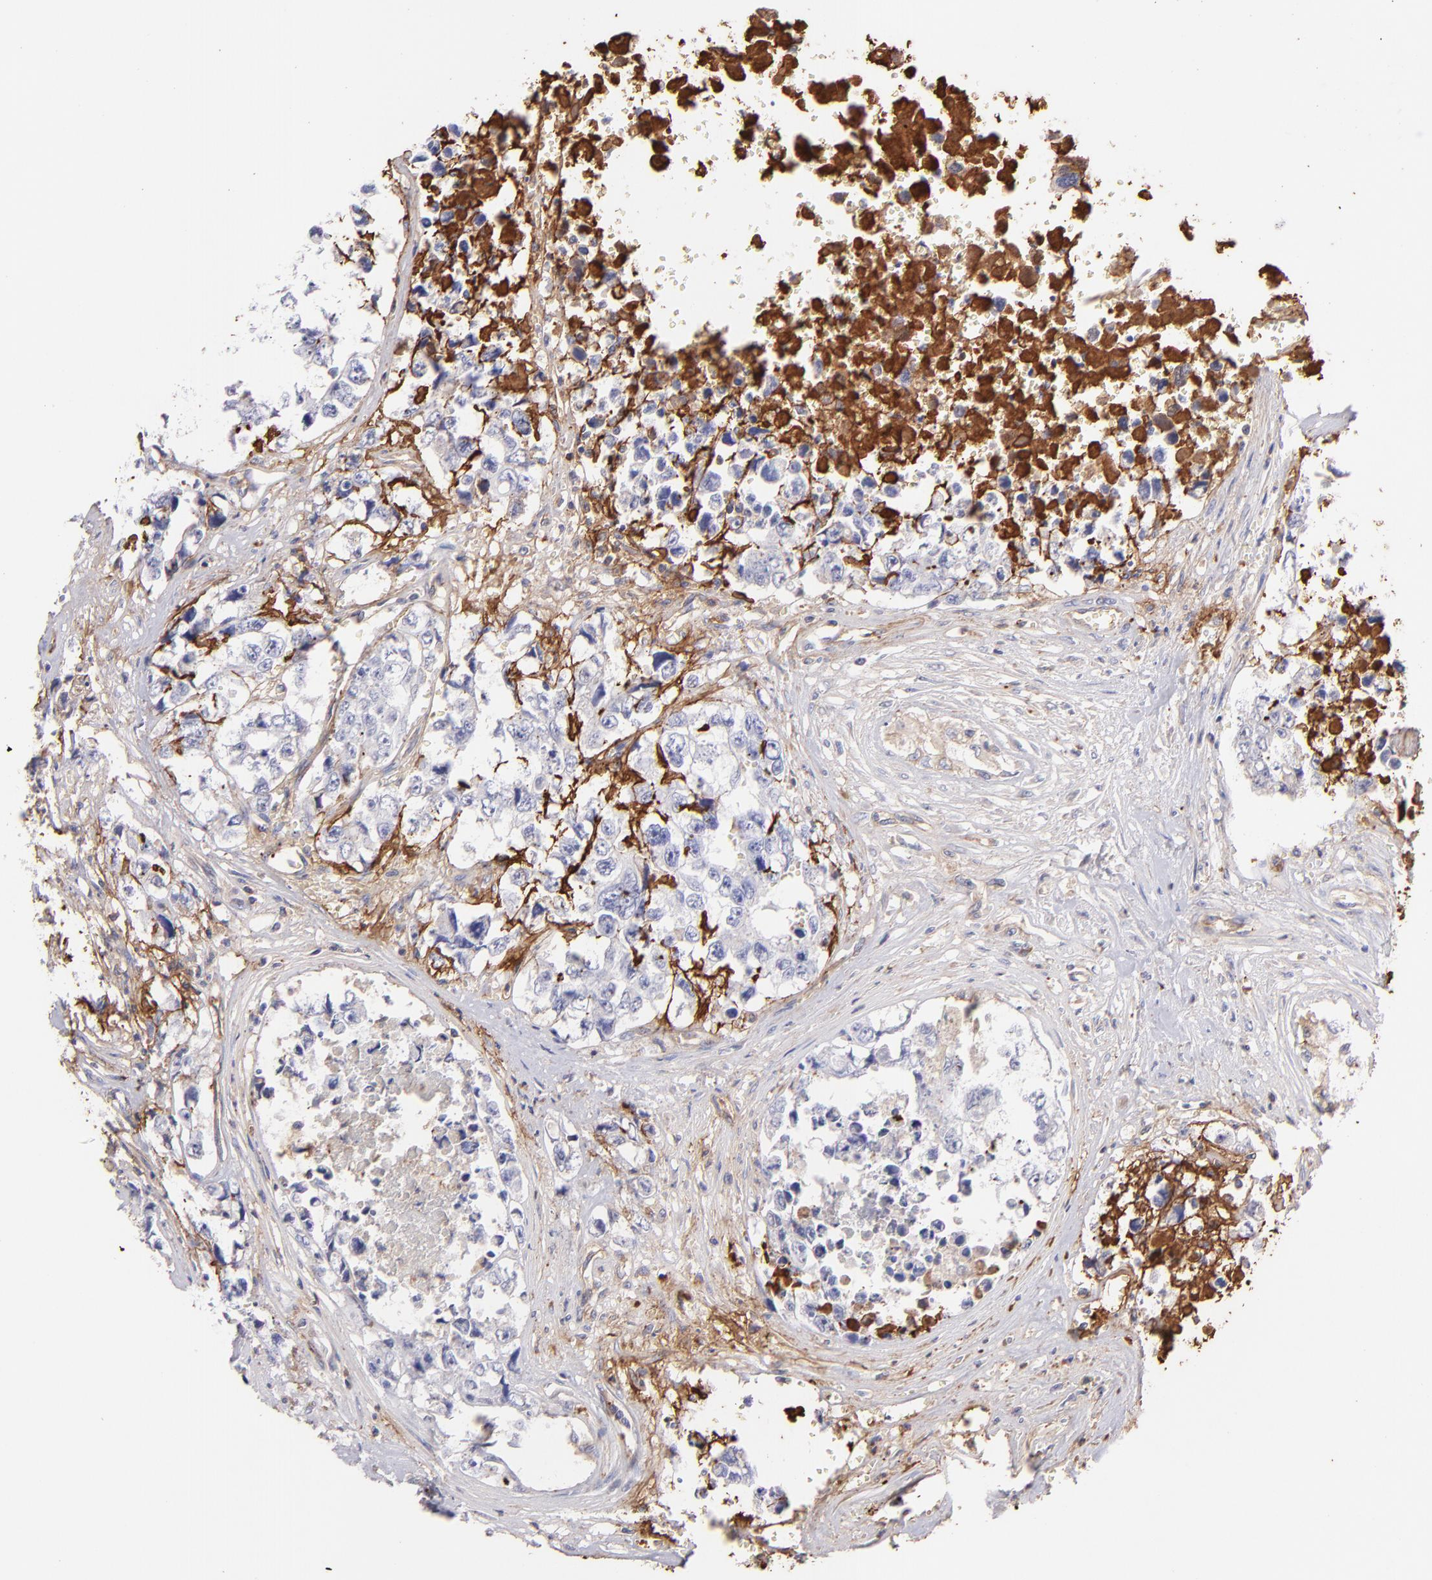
{"staining": {"intensity": "moderate", "quantity": "<25%", "location": "cytoplasmic/membranous"}, "tissue": "testis cancer", "cell_type": "Tumor cells", "image_type": "cancer", "snomed": [{"axis": "morphology", "description": "Carcinoma, Embryonal, NOS"}, {"axis": "topography", "description": "Testis"}], "caption": "This histopathology image exhibits immunohistochemistry (IHC) staining of embryonal carcinoma (testis), with low moderate cytoplasmic/membranous expression in about <25% of tumor cells.", "gene": "FGB", "patient": {"sex": "male", "age": 31}}